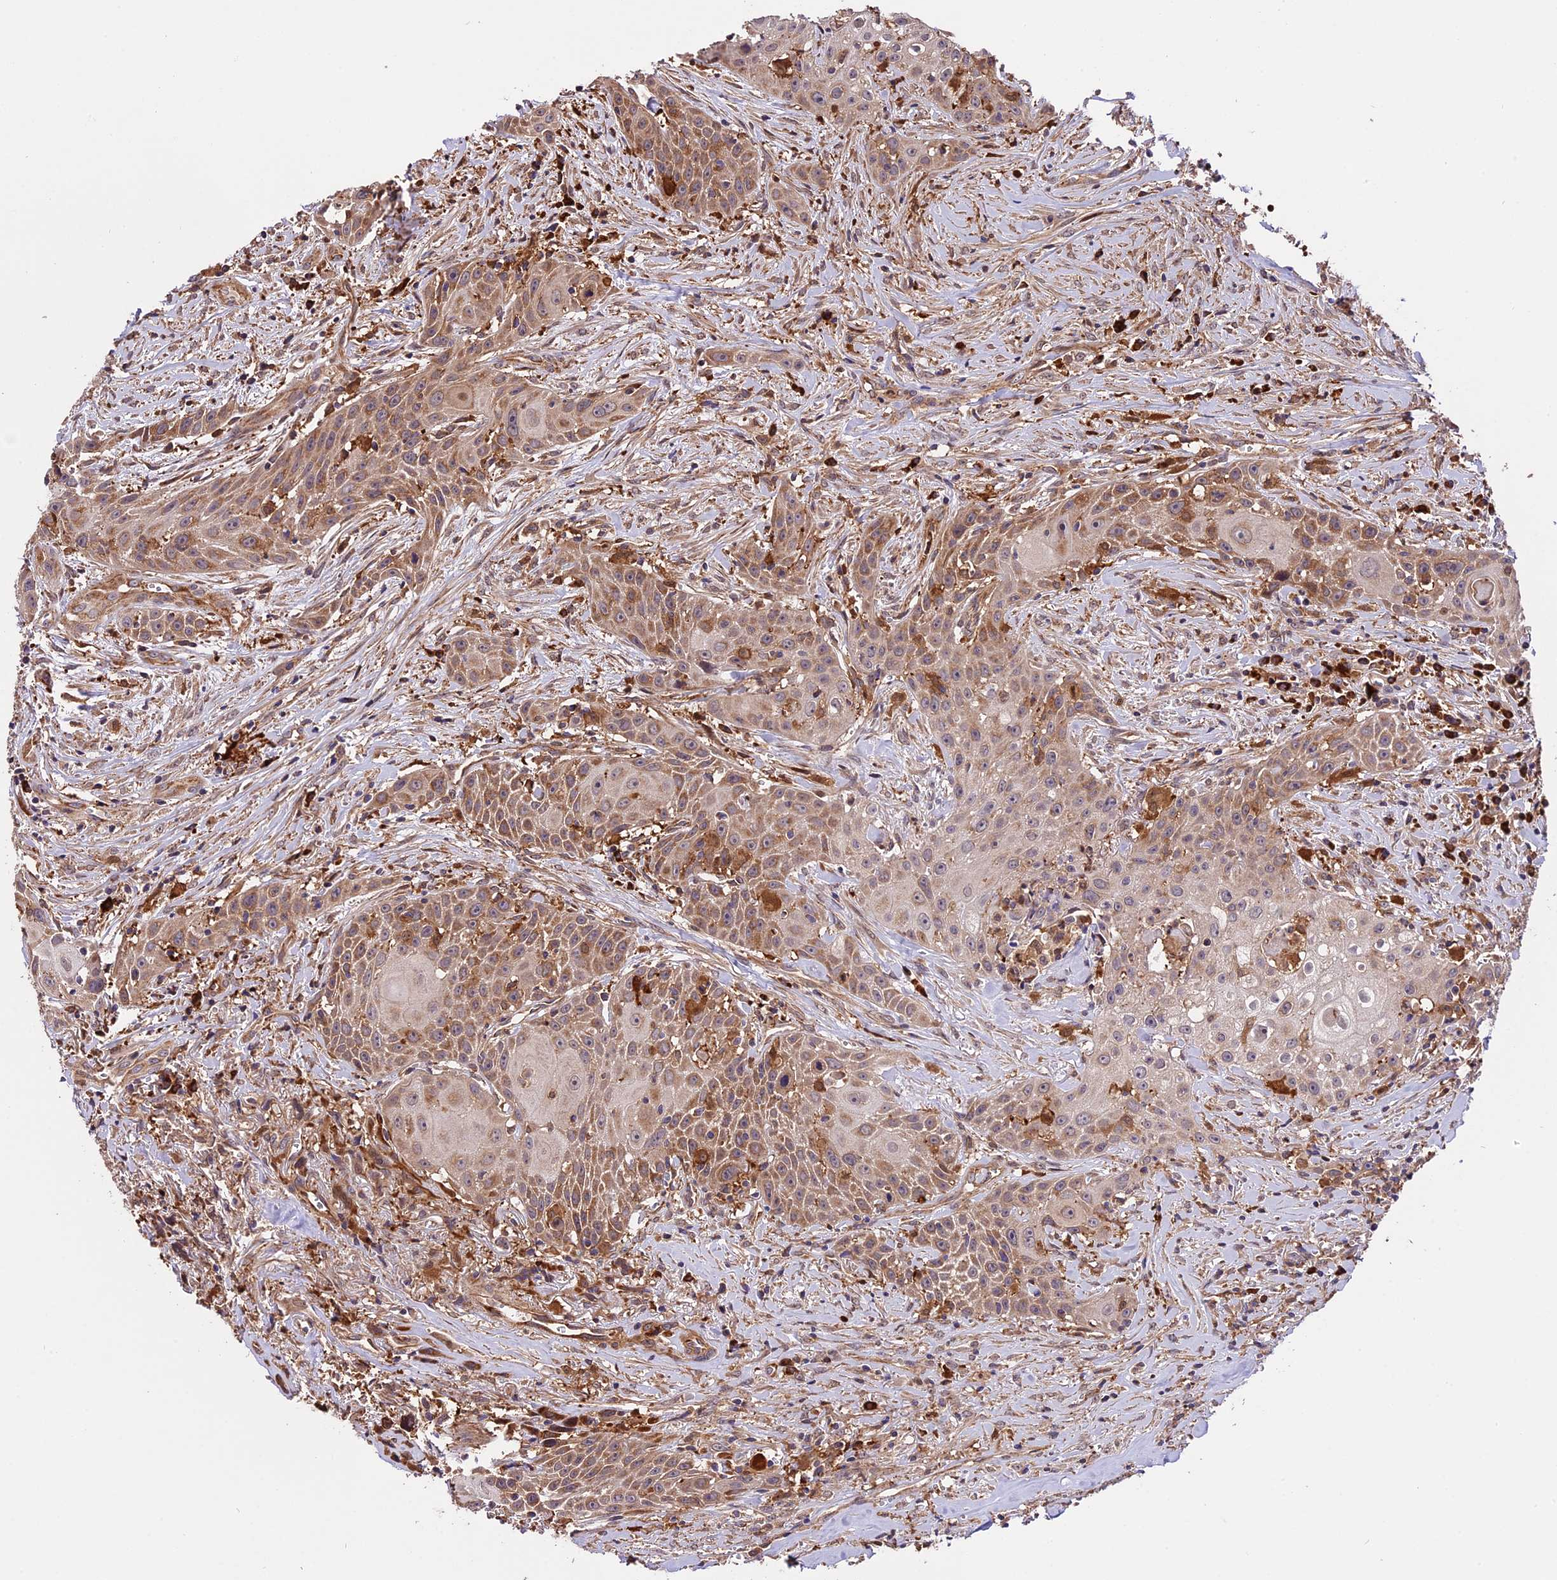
{"staining": {"intensity": "moderate", "quantity": ">75%", "location": "cytoplasmic/membranous"}, "tissue": "head and neck cancer", "cell_type": "Tumor cells", "image_type": "cancer", "snomed": [{"axis": "morphology", "description": "Squamous cell carcinoma, NOS"}, {"axis": "topography", "description": "Oral tissue"}, {"axis": "topography", "description": "Head-Neck"}], "caption": "This is a photomicrograph of immunohistochemistry (IHC) staining of head and neck squamous cell carcinoma, which shows moderate staining in the cytoplasmic/membranous of tumor cells.", "gene": "HERPUD1", "patient": {"sex": "female", "age": 82}}